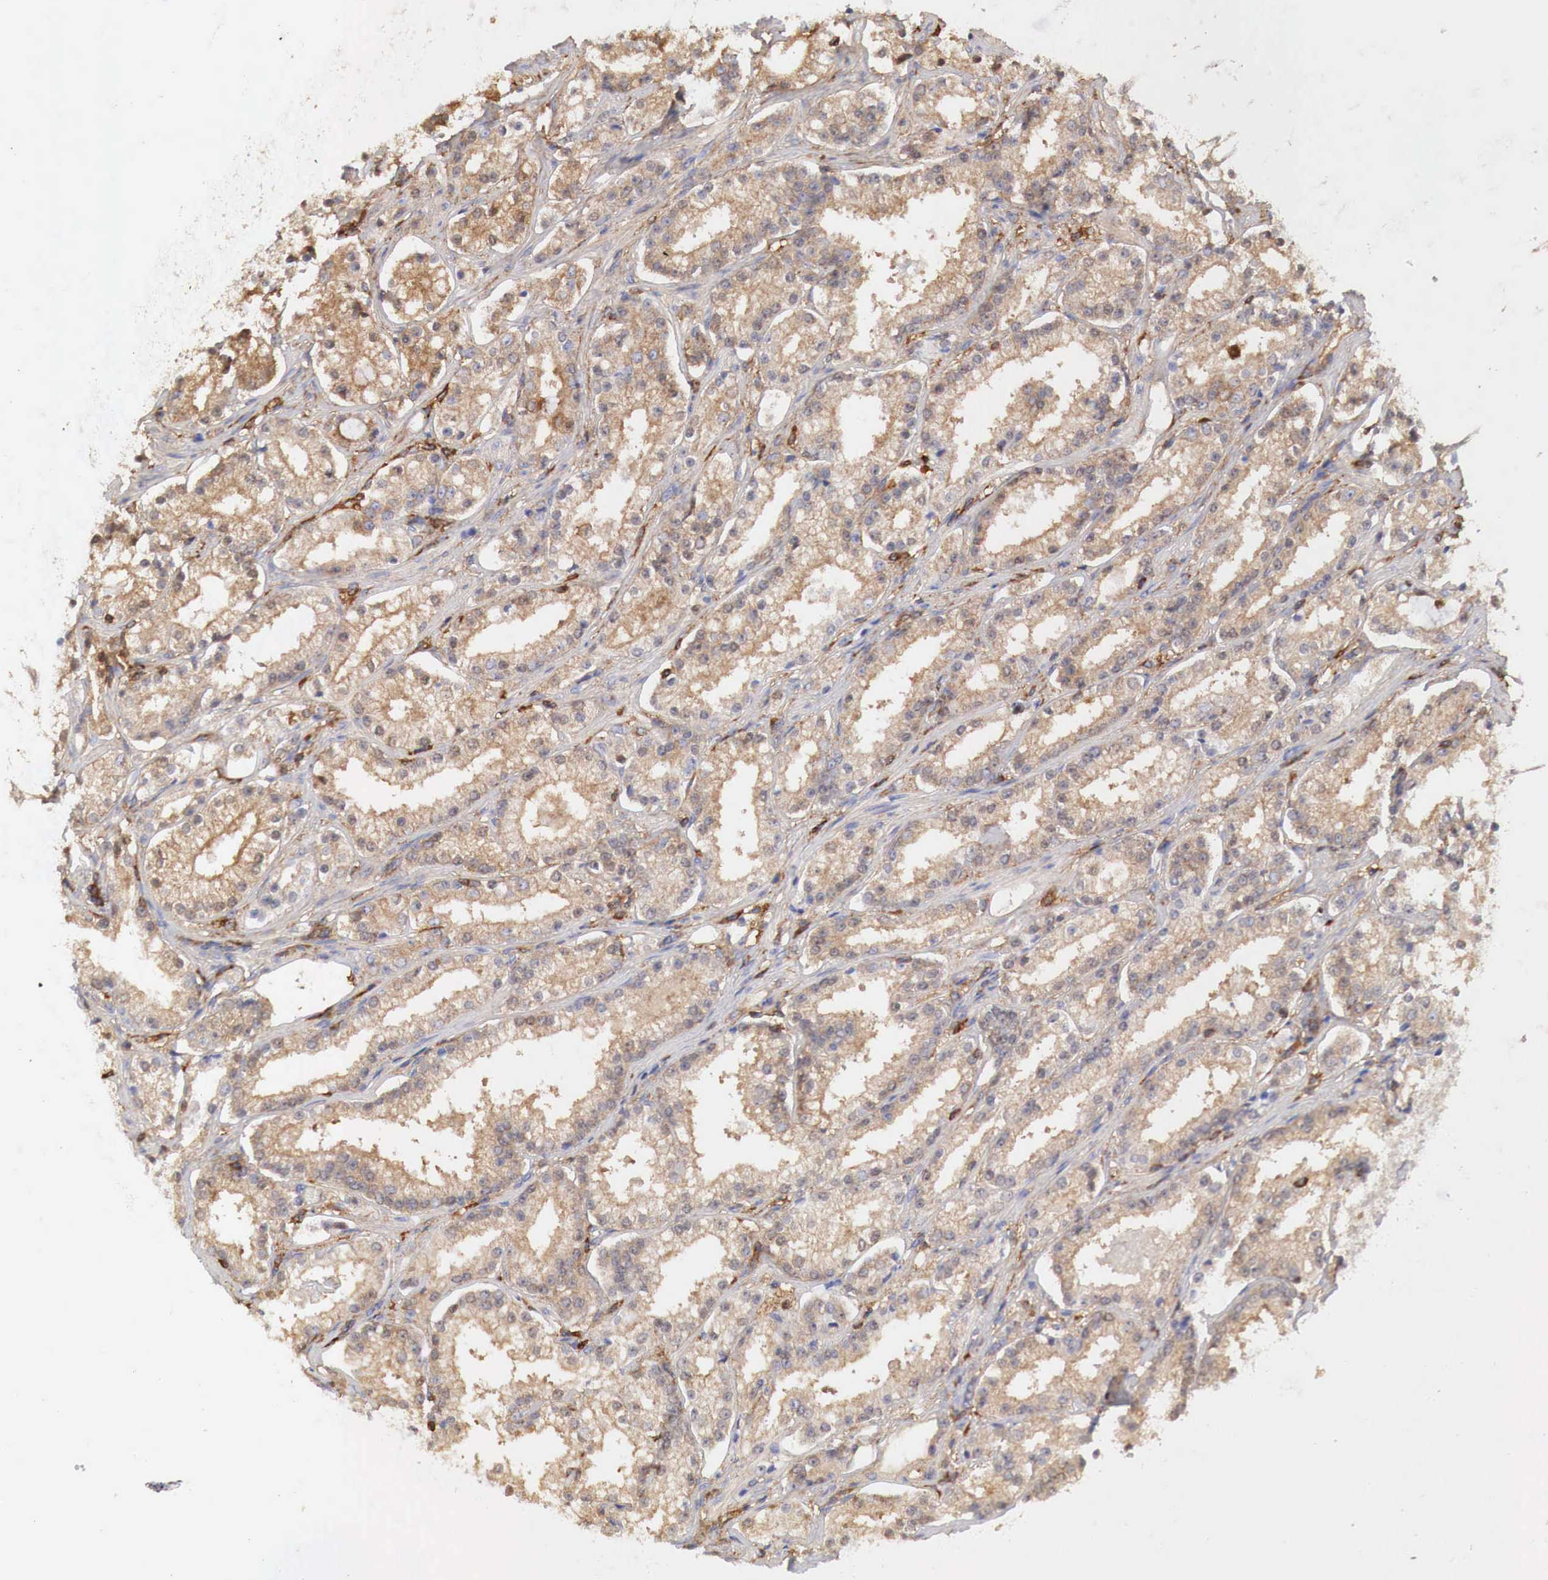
{"staining": {"intensity": "moderate", "quantity": ">75%", "location": "cytoplasmic/membranous"}, "tissue": "prostate cancer", "cell_type": "Tumor cells", "image_type": "cancer", "snomed": [{"axis": "morphology", "description": "Adenocarcinoma, Medium grade"}, {"axis": "topography", "description": "Prostate"}], "caption": "IHC image of human prostate cancer stained for a protein (brown), which exhibits medium levels of moderate cytoplasmic/membranous expression in about >75% of tumor cells.", "gene": "G6PD", "patient": {"sex": "male", "age": 73}}